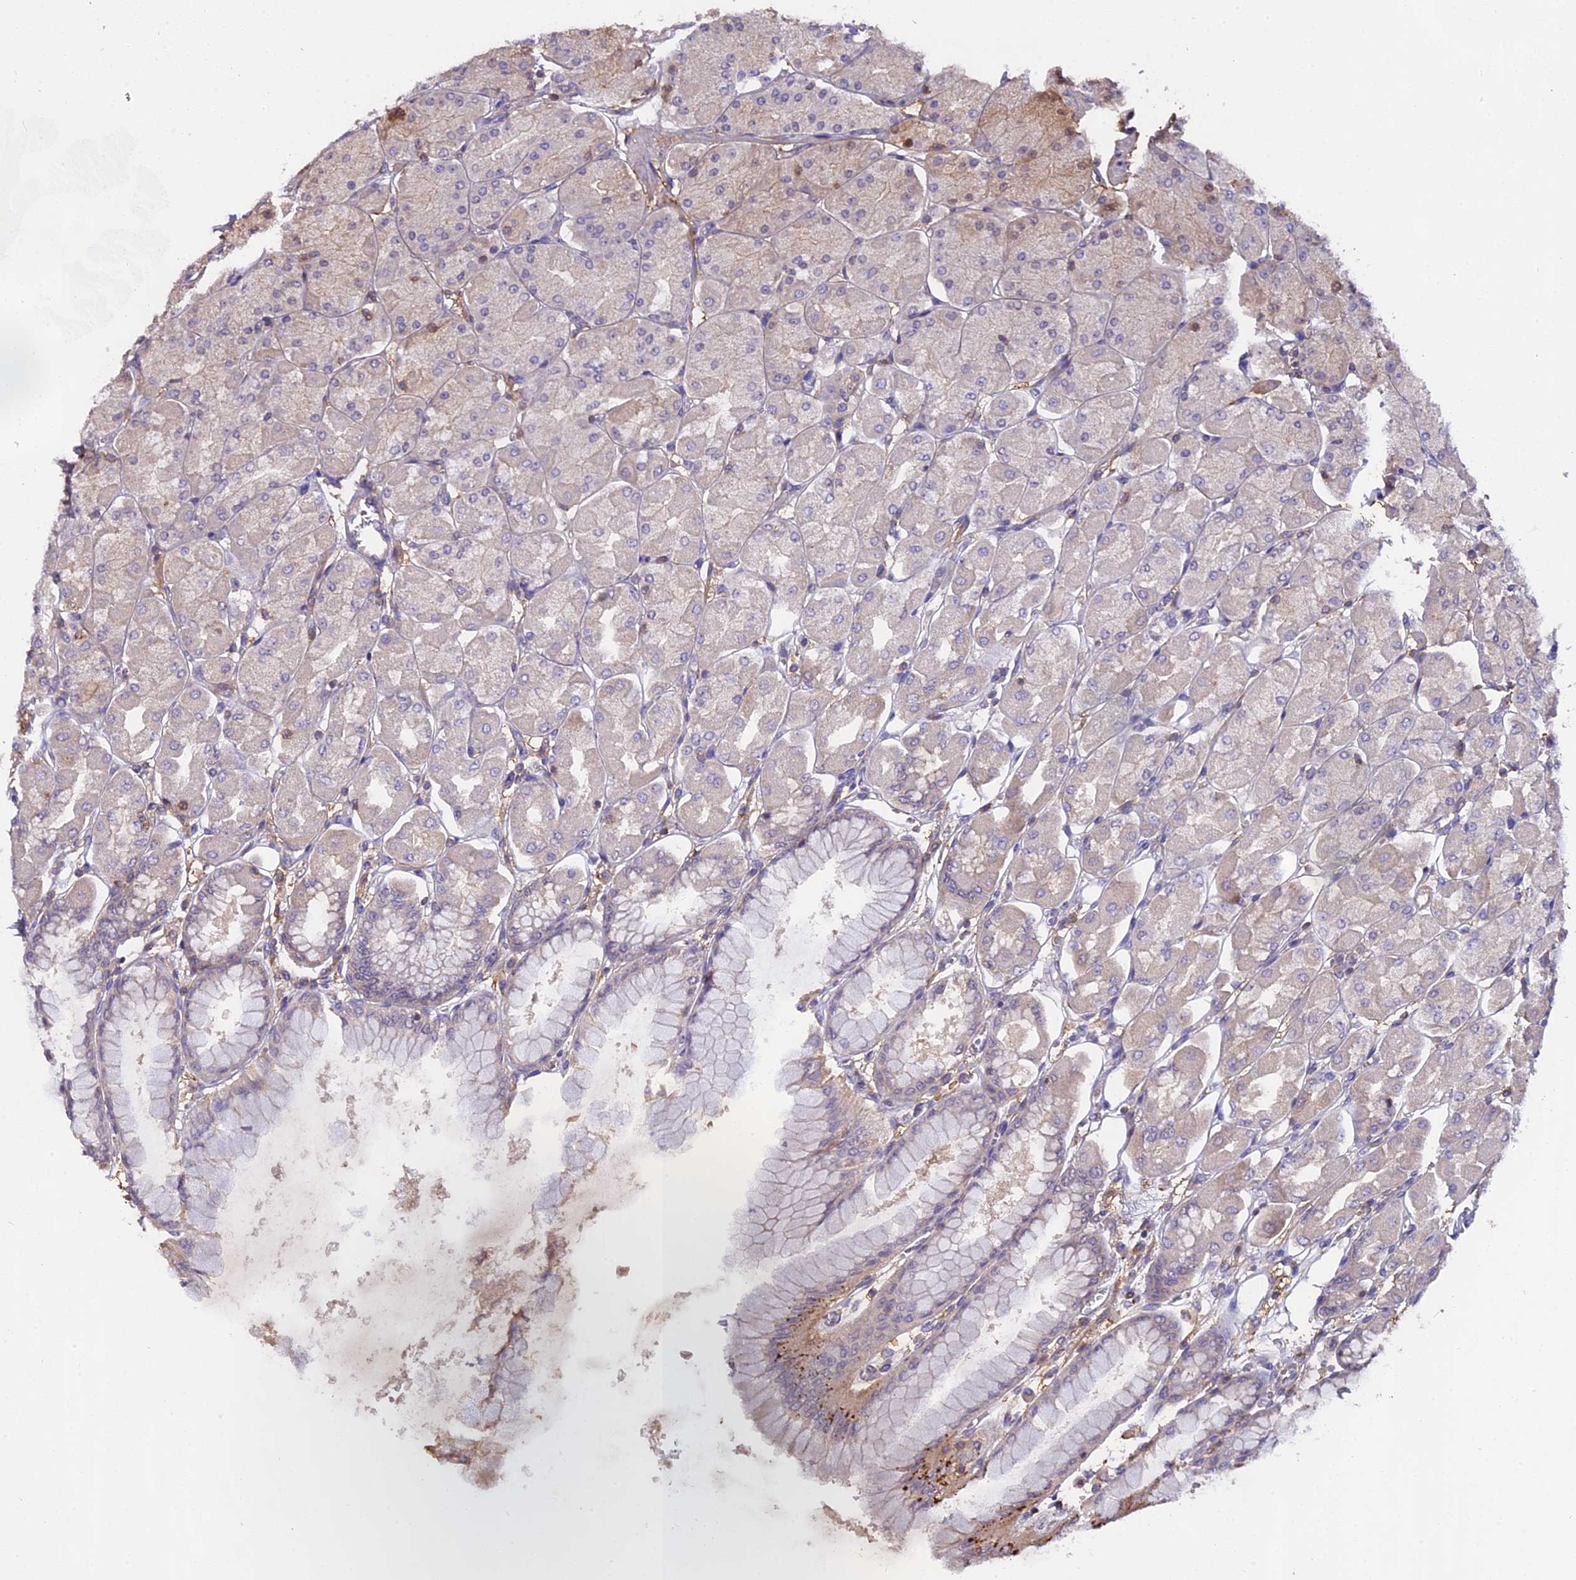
{"staining": {"intensity": "negative", "quantity": "none", "location": "none"}, "tissue": "stomach", "cell_type": "Glandular cells", "image_type": "normal", "snomed": [{"axis": "morphology", "description": "Normal tissue, NOS"}, {"axis": "topography", "description": "Stomach, upper"}], "caption": "Immunohistochemical staining of unremarkable human stomach reveals no significant positivity in glandular cells.", "gene": "CFAP119", "patient": {"sex": "female", "age": 56}}